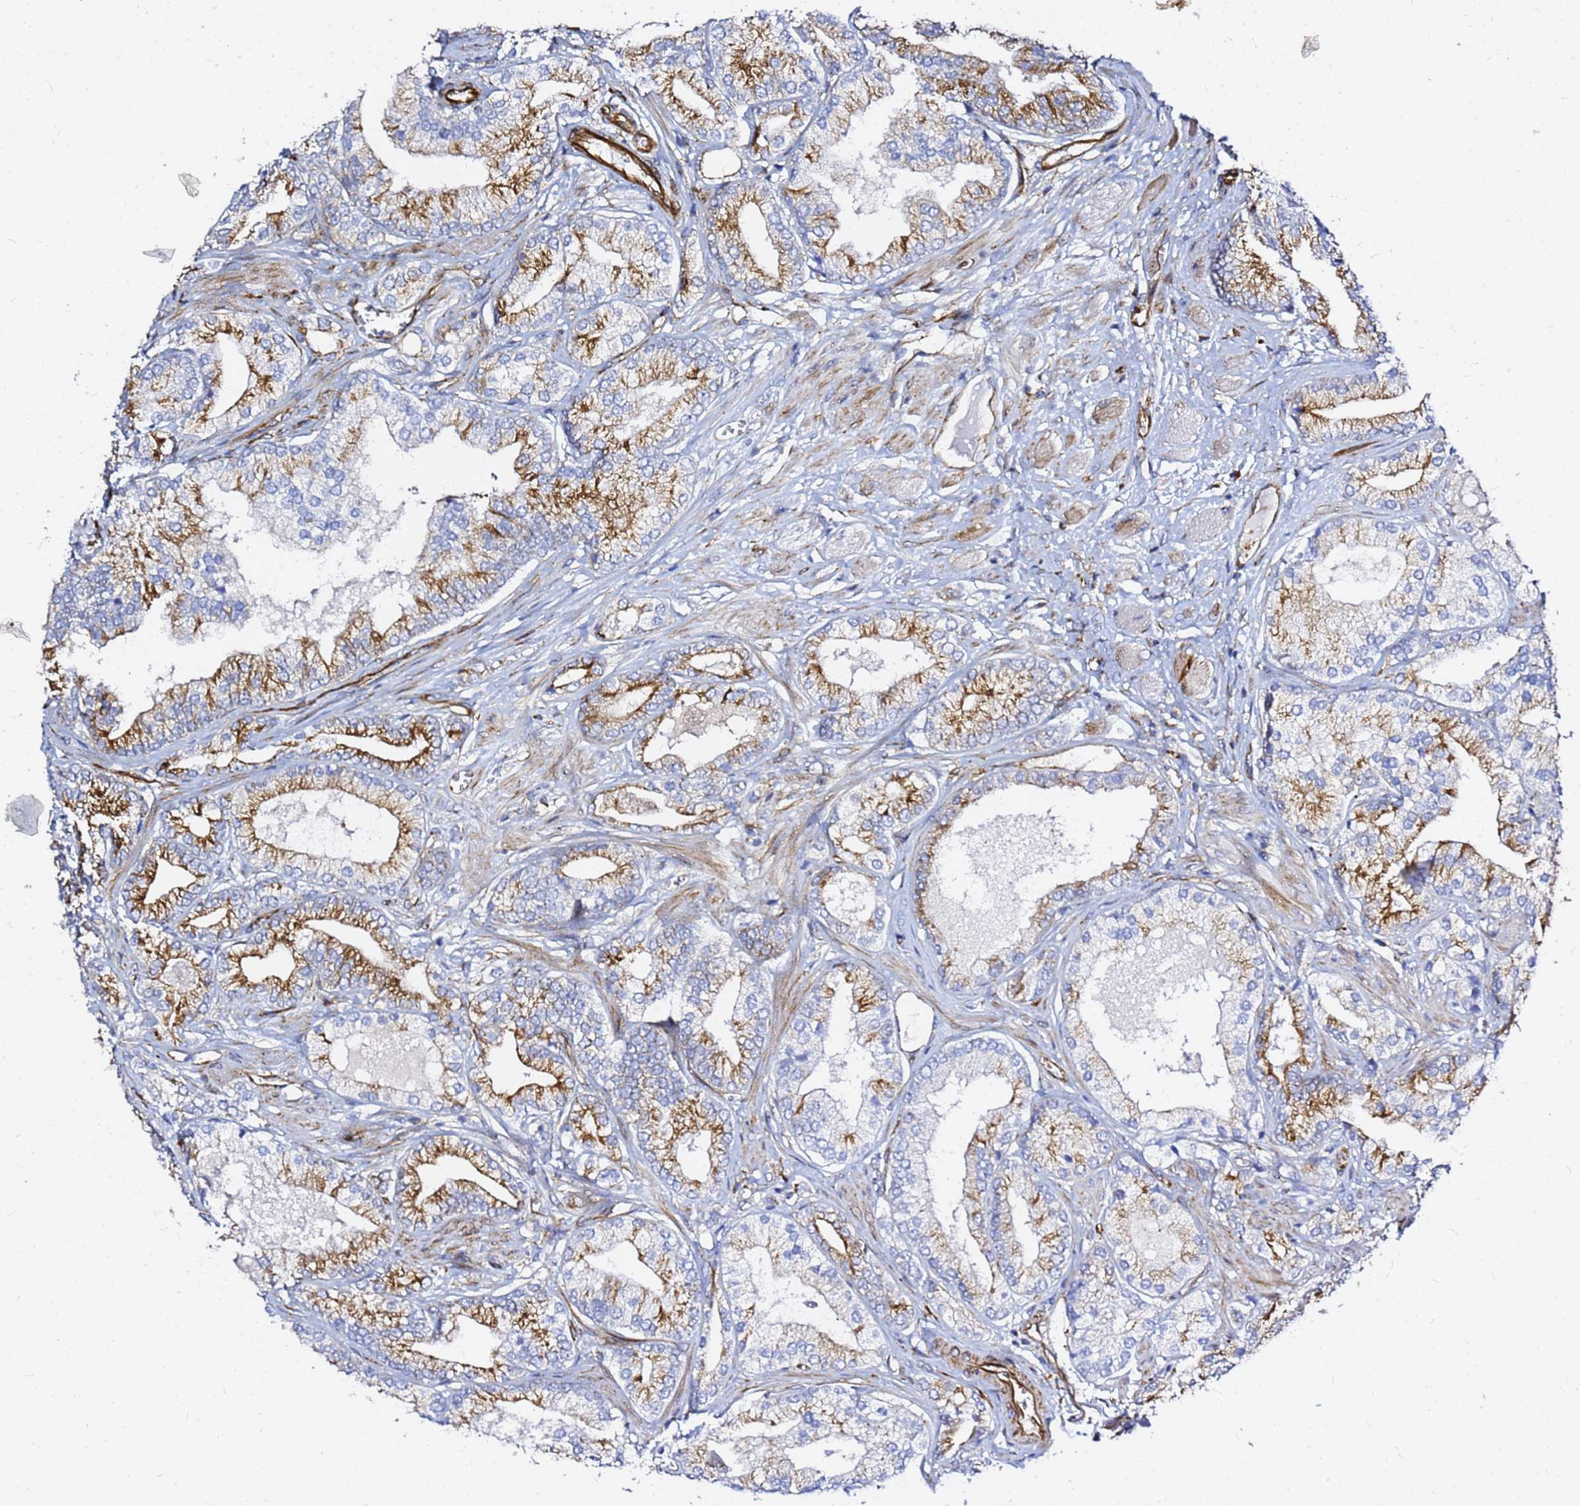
{"staining": {"intensity": "strong", "quantity": "25%-75%", "location": "cytoplasmic/membranous"}, "tissue": "prostate cancer", "cell_type": "Tumor cells", "image_type": "cancer", "snomed": [{"axis": "morphology", "description": "Adenocarcinoma, High grade"}, {"axis": "topography", "description": "Prostate"}], "caption": "Strong cytoplasmic/membranous protein staining is appreciated in approximately 25%-75% of tumor cells in prostate high-grade adenocarcinoma.", "gene": "TUBA8", "patient": {"sex": "male", "age": 50}}